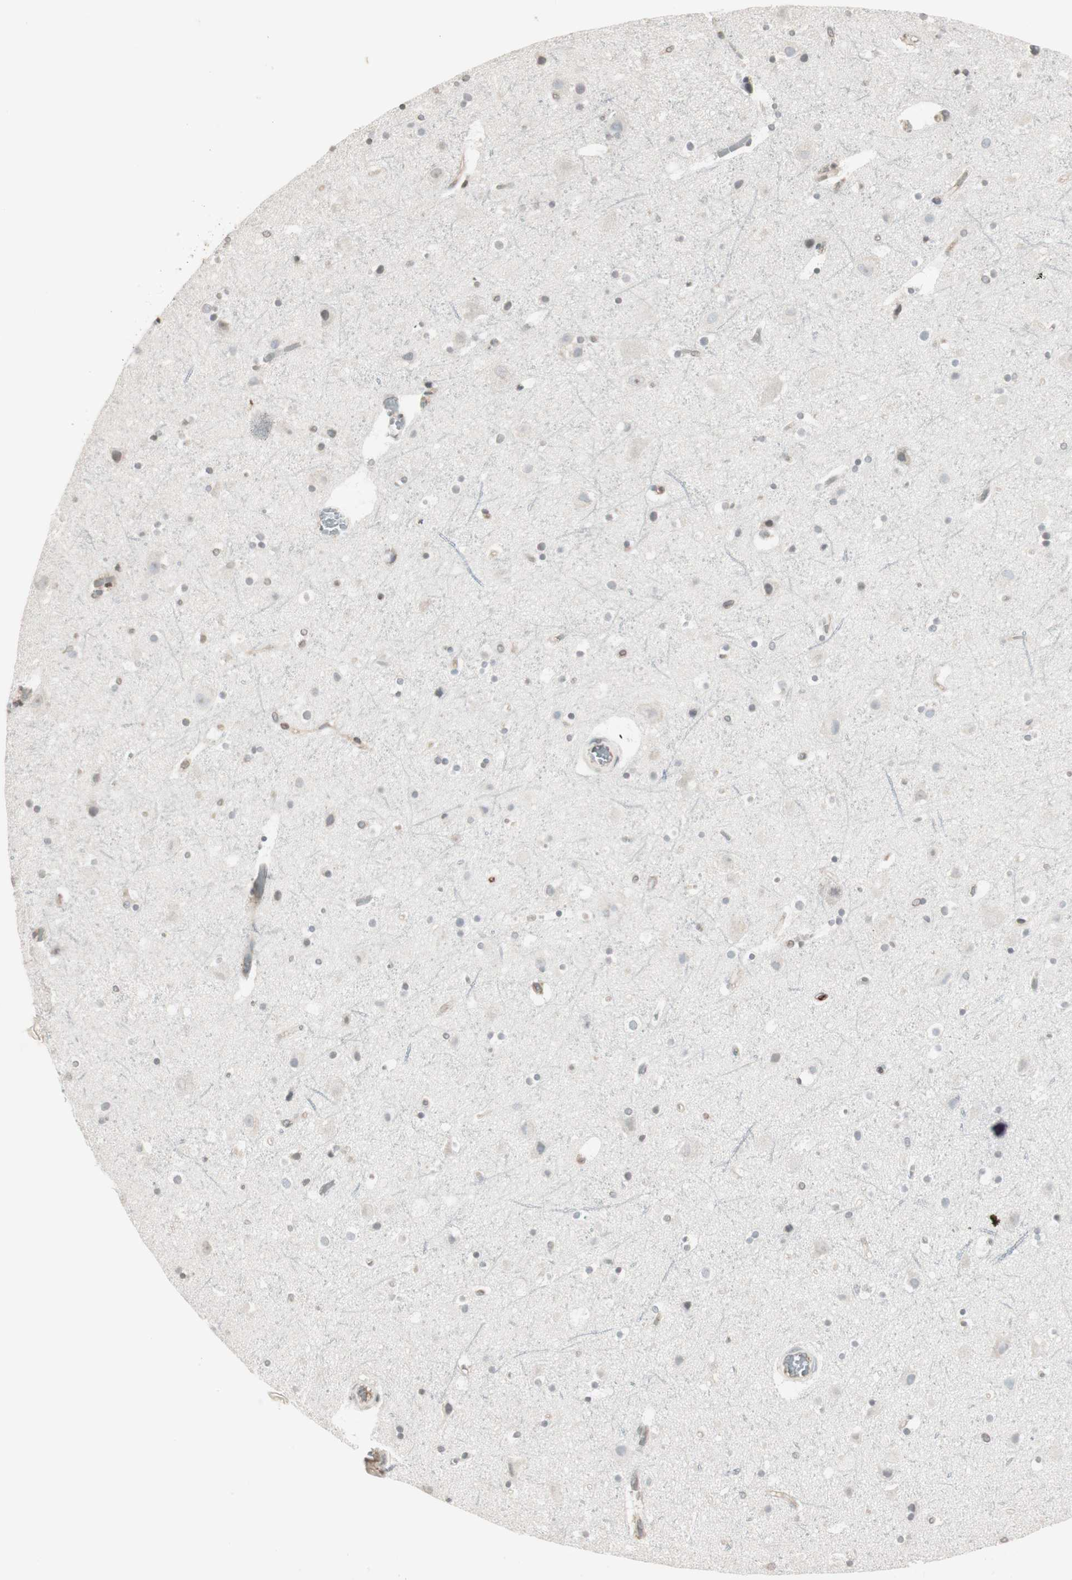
{"staining": {"intensity": "negative", "quantity": "none", "location": "none"}, "tissue": "cerebral cortex", "cell_type": "Endothelial cells", "image_type": "normal", "snomed": [{"axis": "morphology", "description": "Normal tissue, NOS"}, {"axis": "topography", "description": "Cerebral cortex"}], "caption": "High magnification brightfield microscopy of benign cerebral cortex stained with DAB (3,3'-diaminobenzidine) (brown) and counterstained with hematoxylin (blue): endothelial cells show no significant expression.", "gene": "ARHGEF1", "patient": {"sex": "male", "age": 45}}